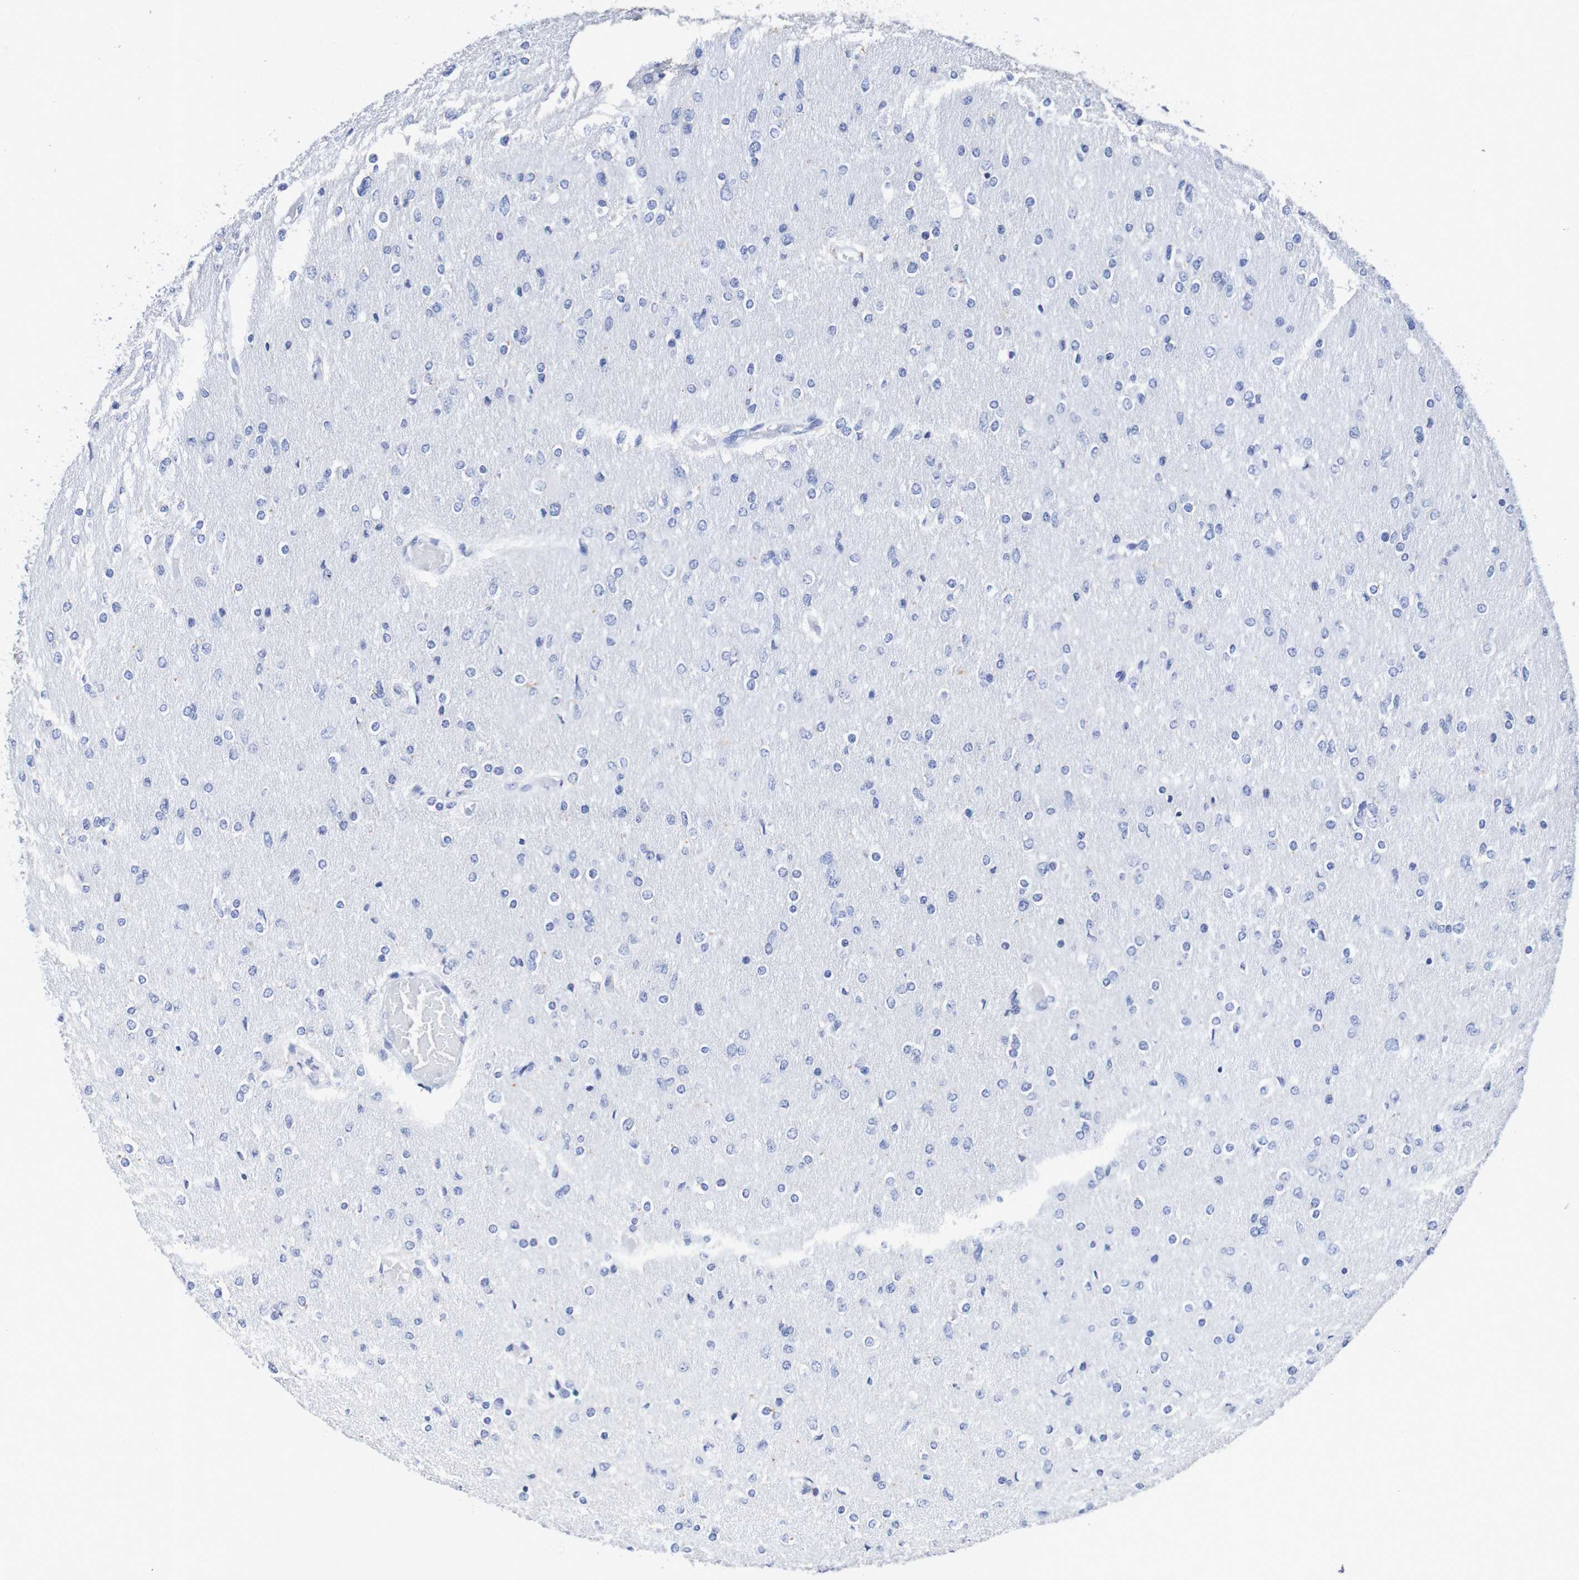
{"staining": {"intensity": "negative", "quantity": "none", "location": "none"}, "tissue": "glioma", "cell_type": "Tumor cells", "image_type": "cancer", "snomed": [{"axis": "morphology", "description": "Glioma, malignant, High grade"}, {"axis": "topography", "description": "Cerebral cortex"}], "caption": "DAB (3,3'-diaminobenzidine) immunohistochemical staining of human malignant glioma (high-grade) reveals no significant positivity in tumor cells. Nuclei are stained in blue.", "gene": "ACVR1C", "patient": {"sex": "female", "age": 36}}